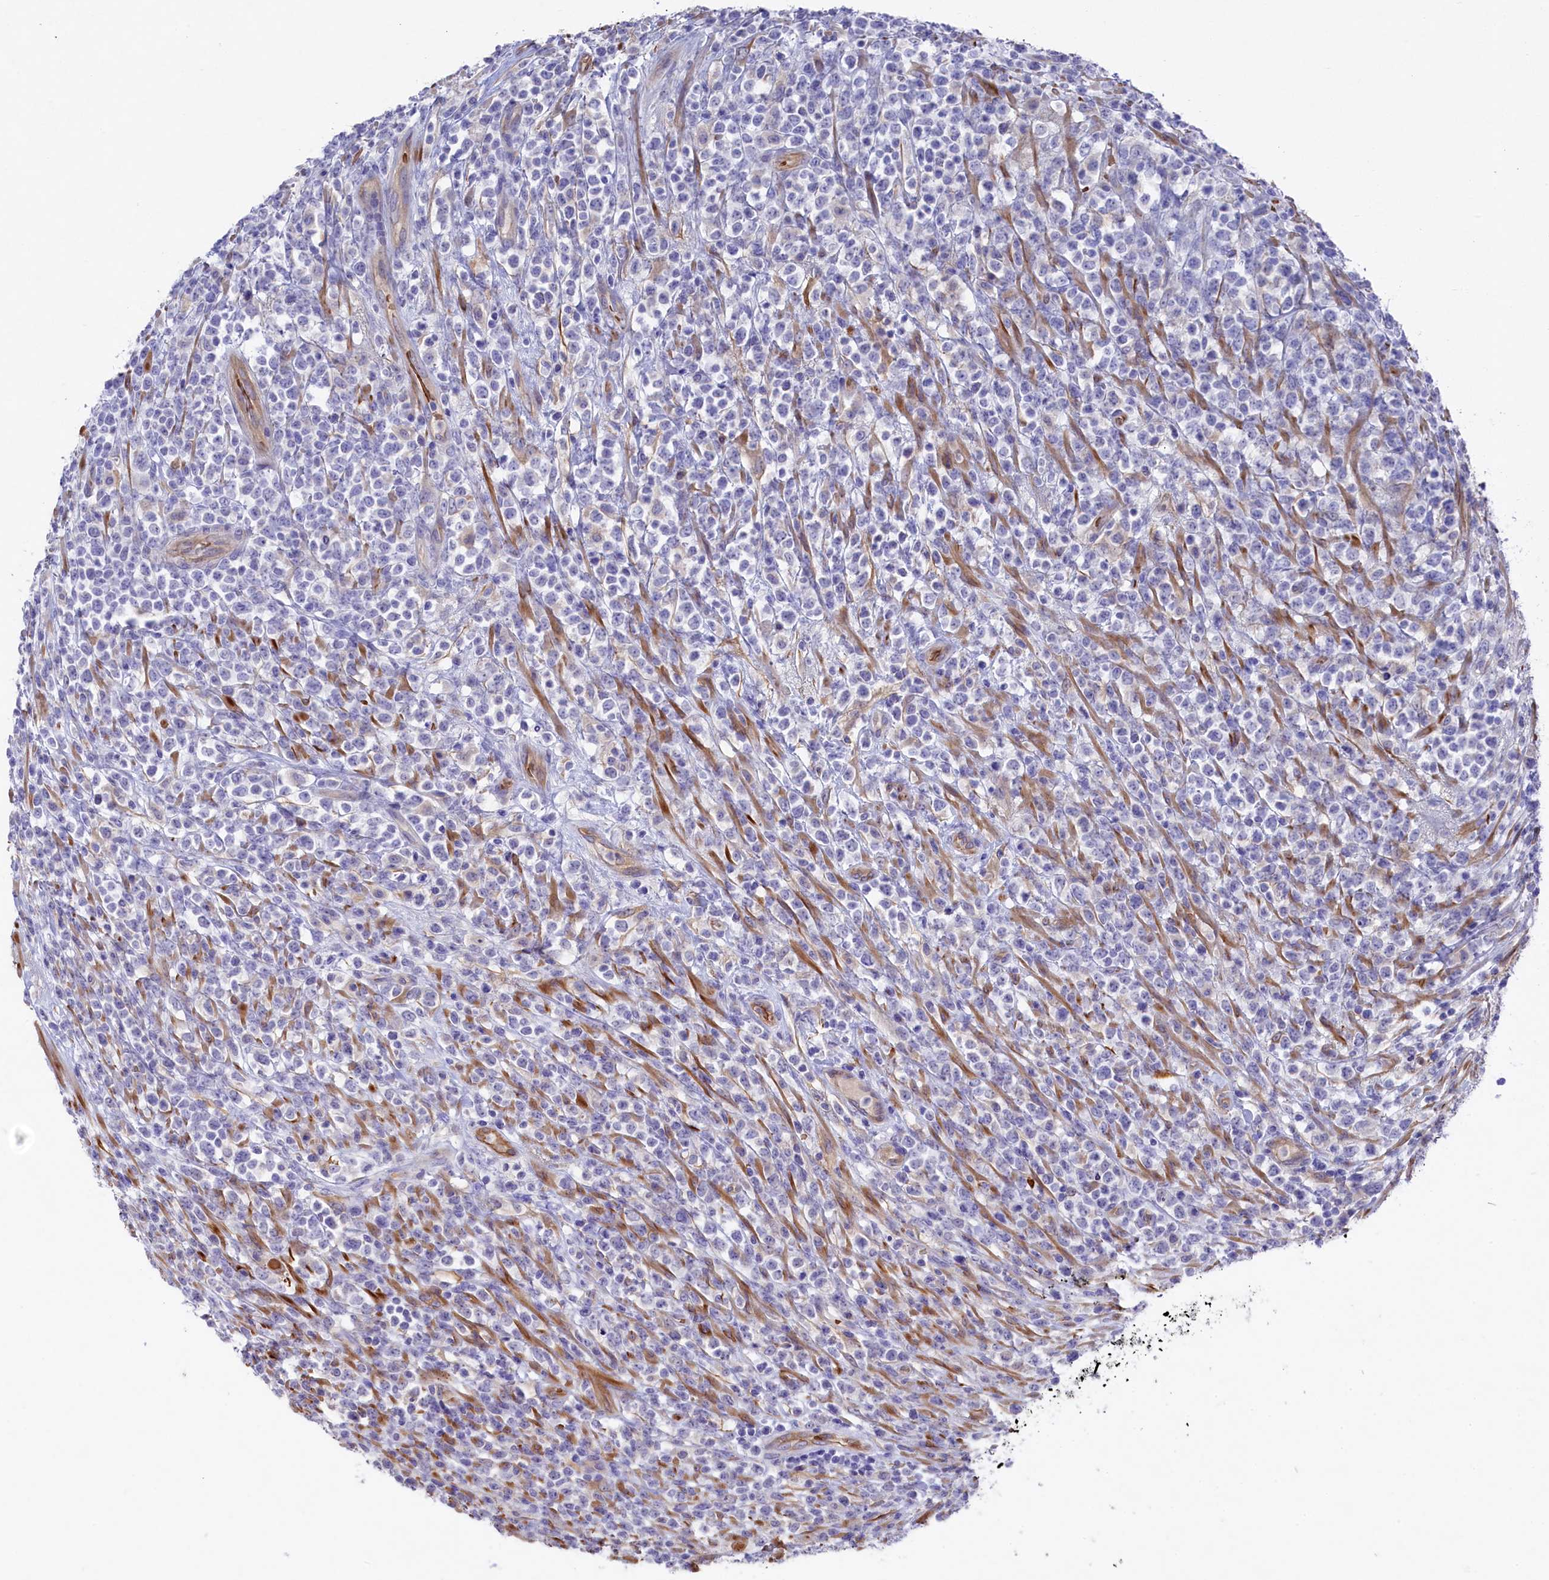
{"staining": {"intensity": "negative", "quantity": "none", "location": "none"}, "tissue": "lymphoma", "cell_type": "Tumor cells", "image_type": "cancer", "snomed": [{"axis": "morphology", "description": "Malignant lymphoma, non-Hodgkin's type, High grade"}, {"axis": "topography", "description": "Colon"}], "caption": "Micrograph shows no significant protein positivity in tumor cells of high-grade malignant lymphoma, non-Hodgkin's type.", "gene": "LHFPL4", "patient": {"sex": "female", "age": 53}}